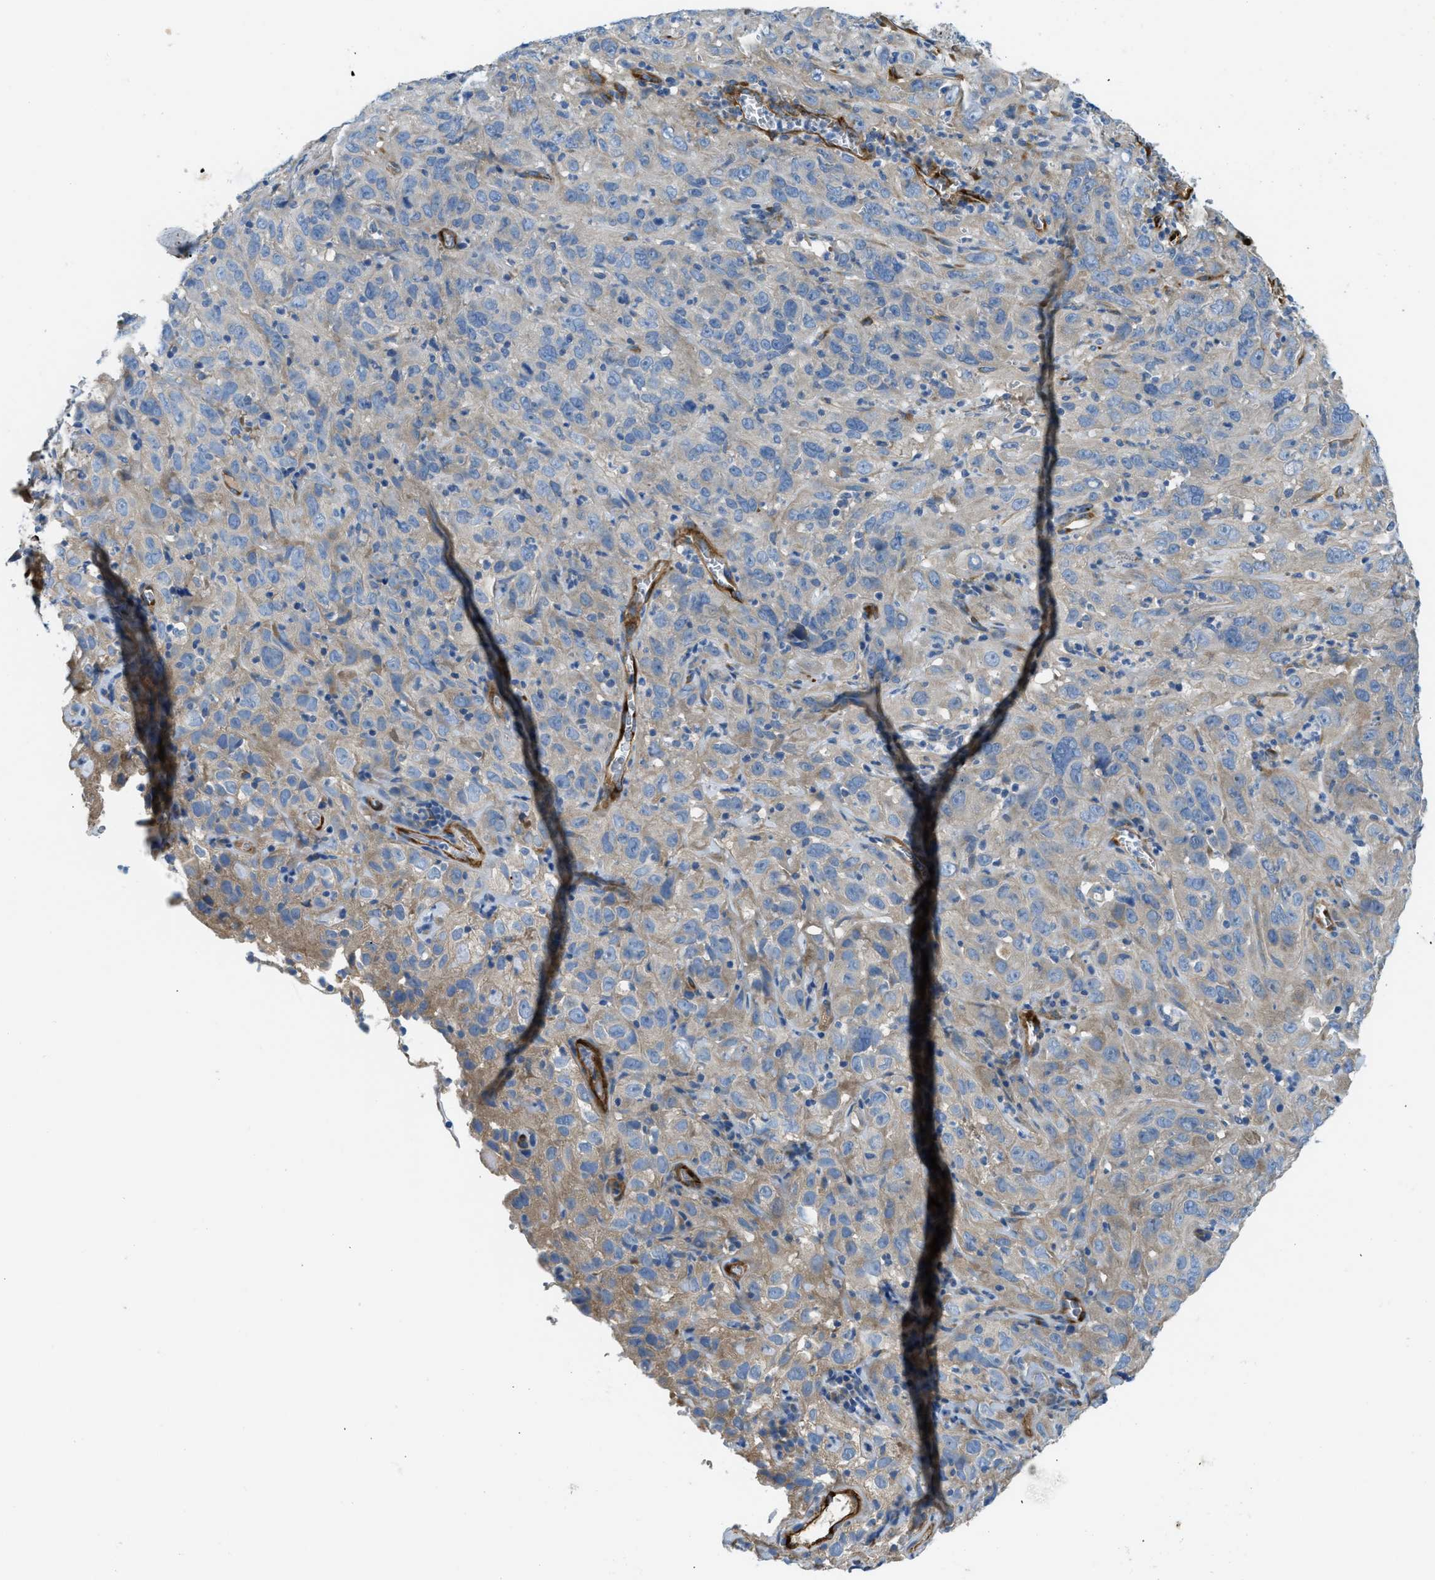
{"staining": {"intensity": "weak", "quantity": "25%-75%", "location": "cytoplasmic/membranous"}, "tissue": "cervical cancer", "cell_type": "Tumor cells", "image_type": "cancer", "snomed": [{"axis": "morphology", "description": "Squamous cell carcinoma, NOS"}, {"axis": "topography", "description": "Cervix"}], "caption": "A high-resolution micrograph shows immunohistochemistry (IHC) staining of cervical cancer (squamous cell carcinoma), which exhibits weak cytoplasmic/membranous staining in approximately 25%-75% of tumor cells.", "gene": "COL15A1", "patient": {"sex": "female", "age": 32}}